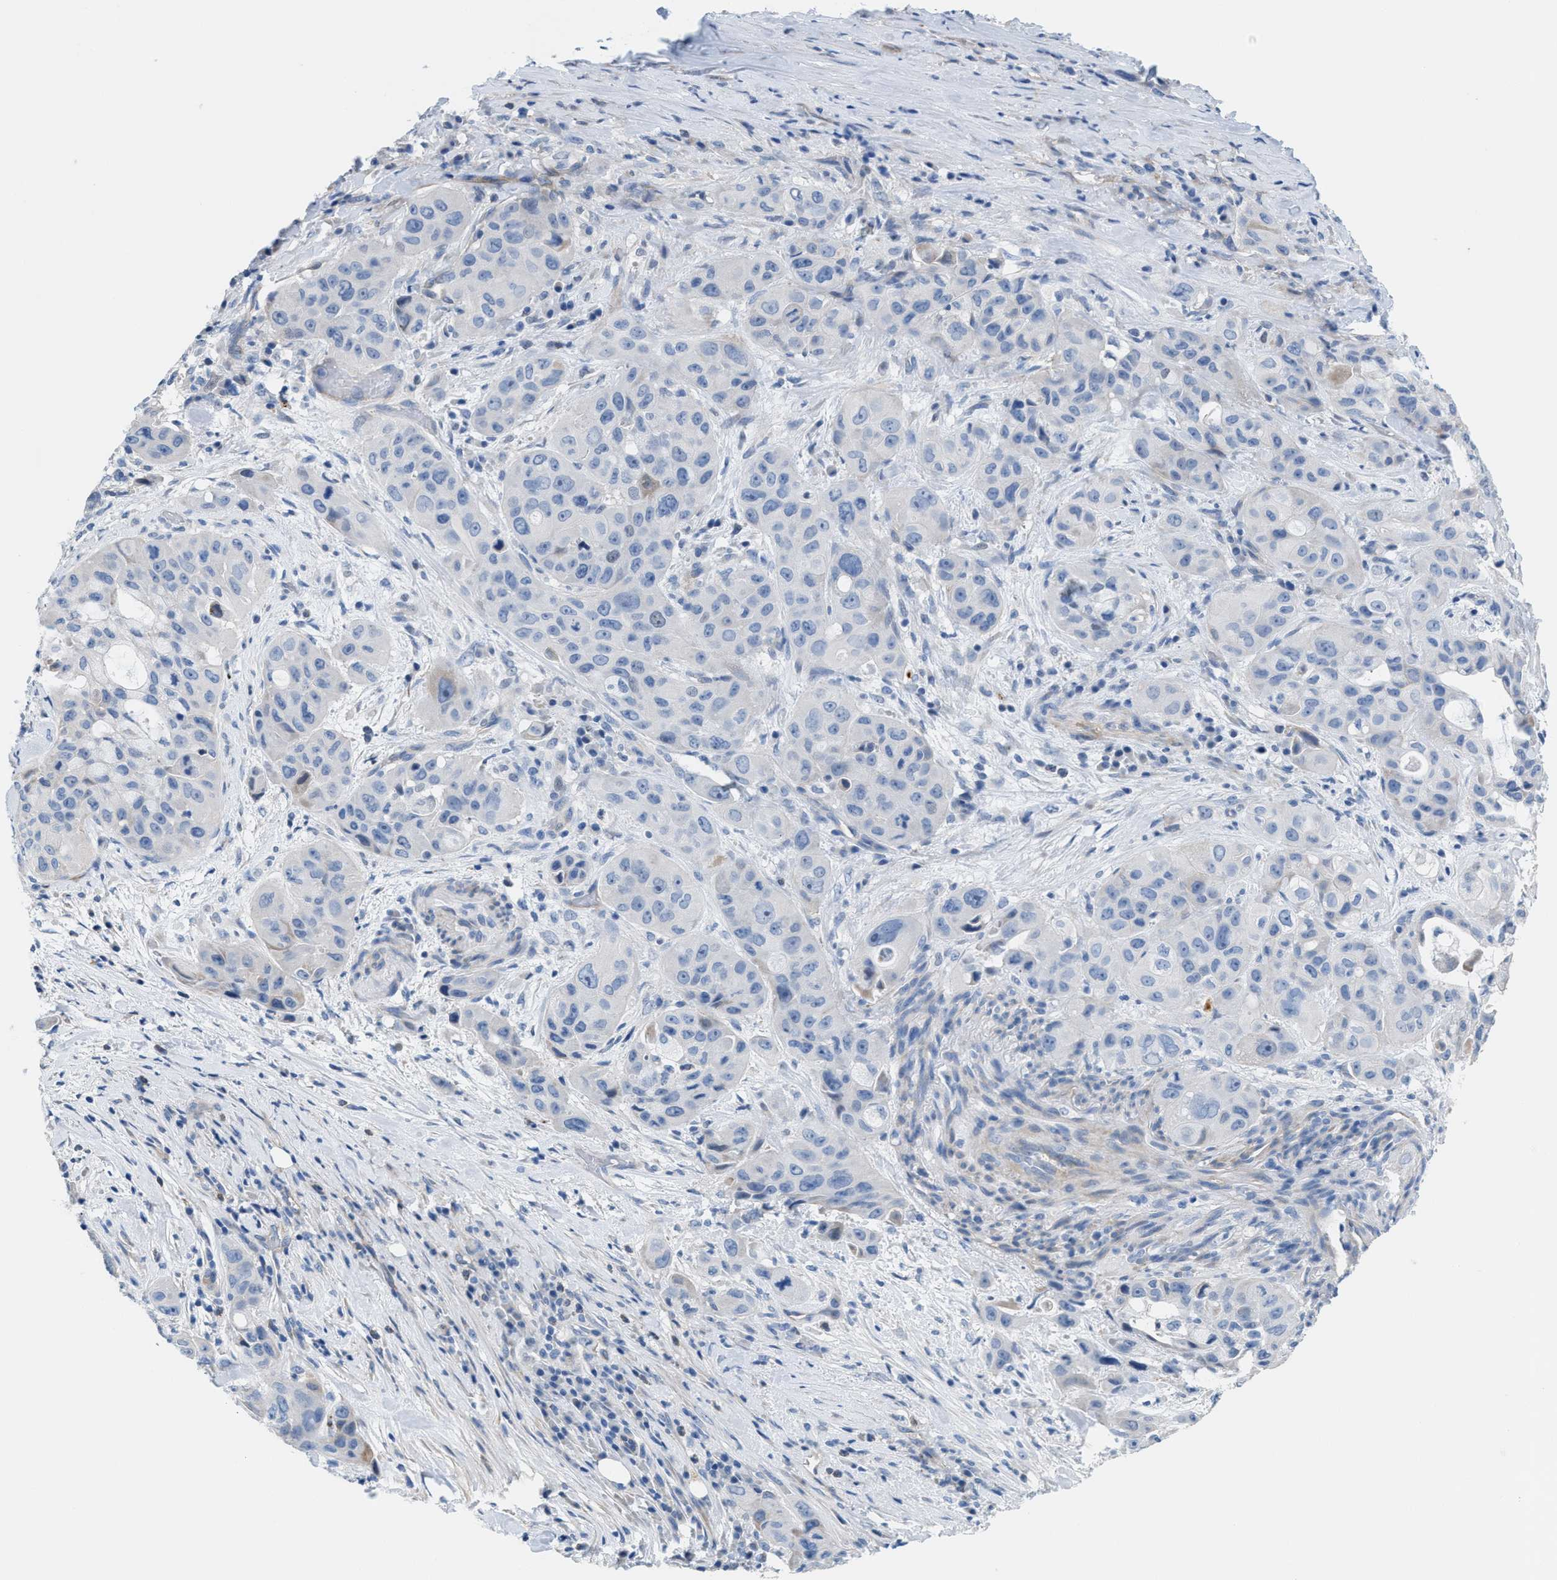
{"staining": {"intensity": "negative", "quantity": "none", "location": "none"}, "tissue": "pancreatic cancer", "cell_type": "Tumor cells", "image_type": "cancer", "snomed": [{"axis": "morphology", "description": "Adenocarcinoma, NOS"}, {"axis": "topography", "description": "Pancreas"}], "caption": "DAB (3,3'-diaminobenzidine) immunohistochemical staining of adenocarcinoma (pancreatic) displays no significant expression in tumor cells.", "gene": "MPP3", "patient": {"sex": "male", "age": 53}}